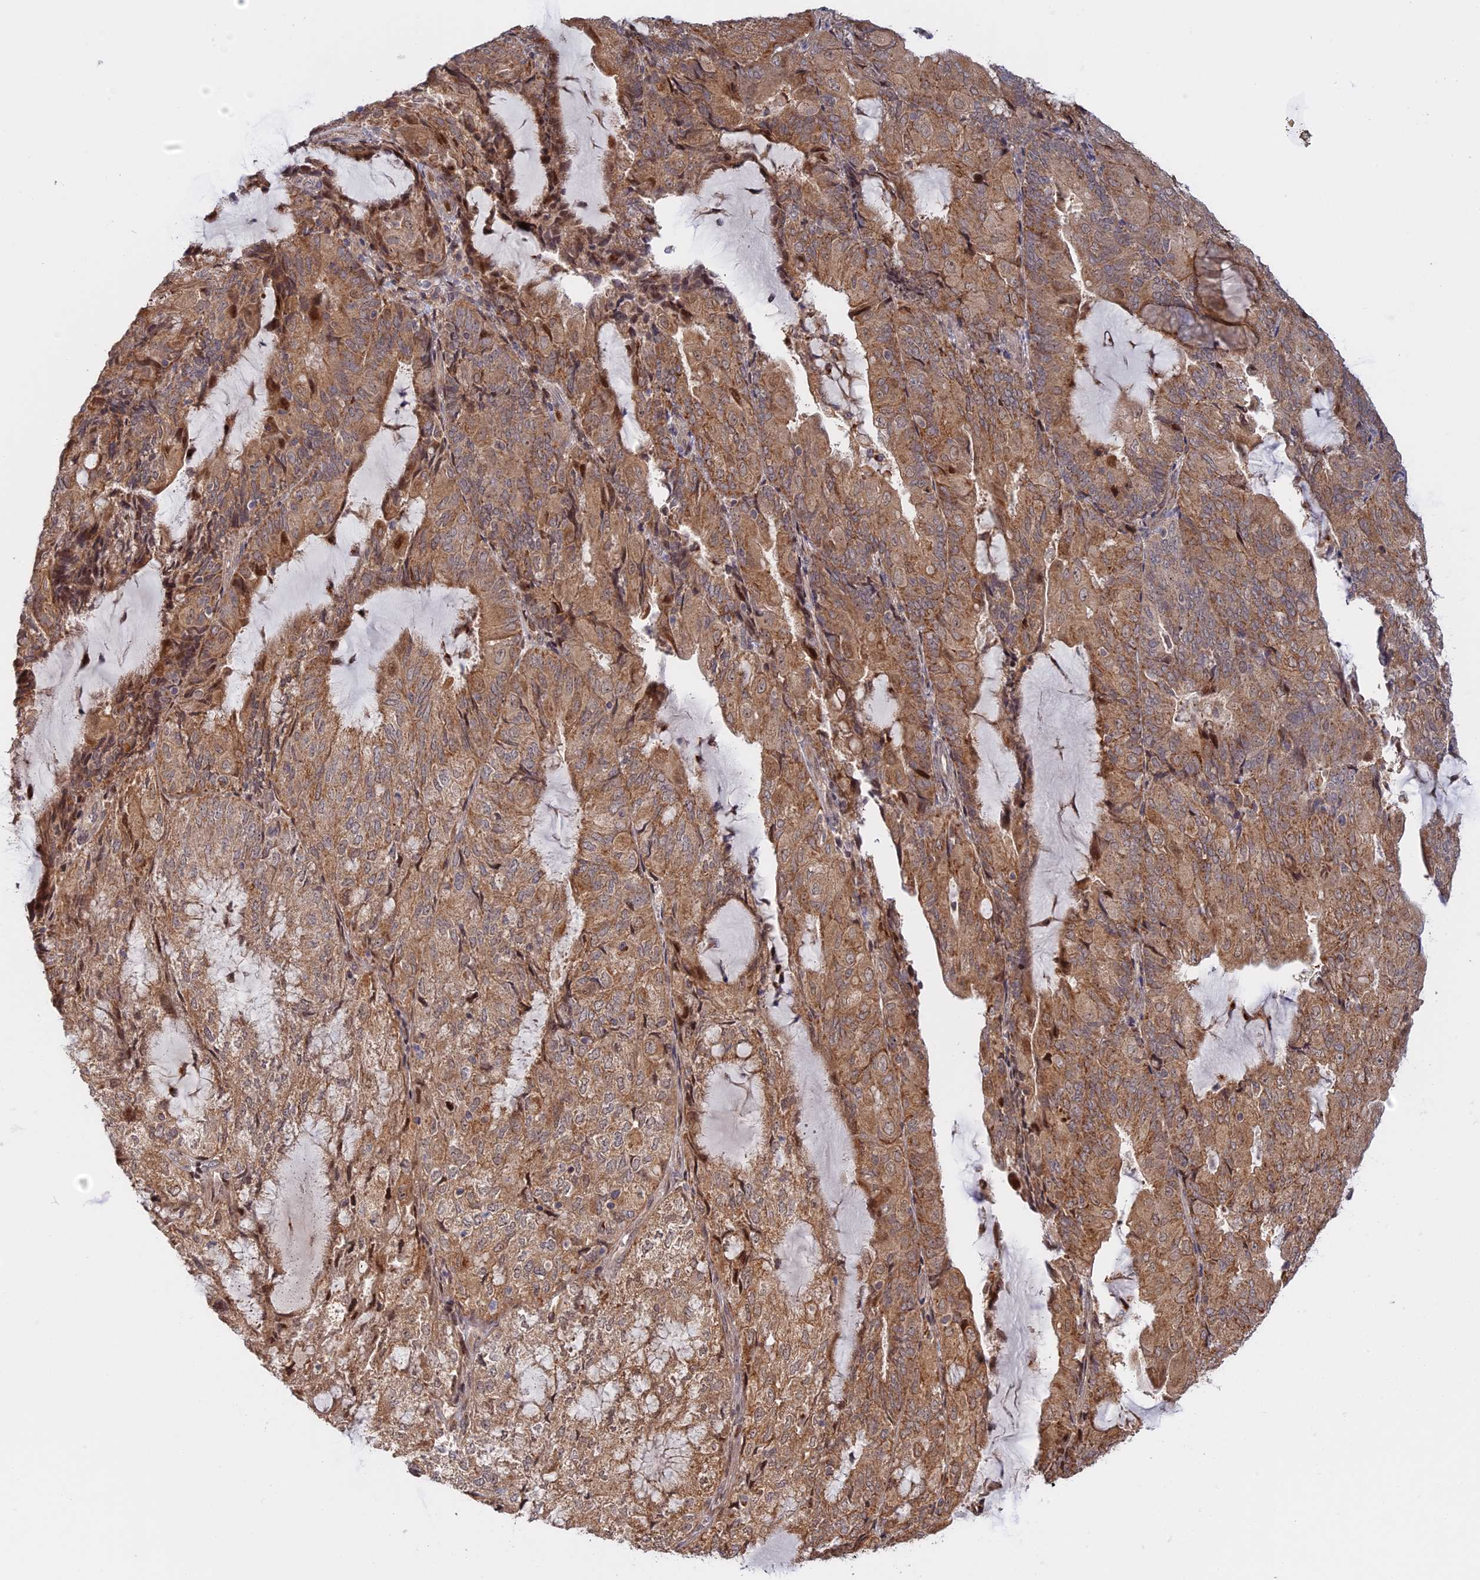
{"staining": {"intensity": "moderate", "quantity": ">75%", "location": "cytoplasmic/membranous"}, "tissue": "endometrial cancer", "cell_type": "Tumor cells", "image_type": "cancer", "snomed": [{"axis": "morphology", "description": "Adenocarcinoma, NOS"}, {"axis": "topography", "description": "Endometrium"}], "caption": "Protein staining exhibits moderate cytoplasmic/membranous positivity in approximately >75% of tumor cells in endometrial adenocarcinoma.", "gene": "GSKIP", "patient": {"sex": "female", "age": 81}}